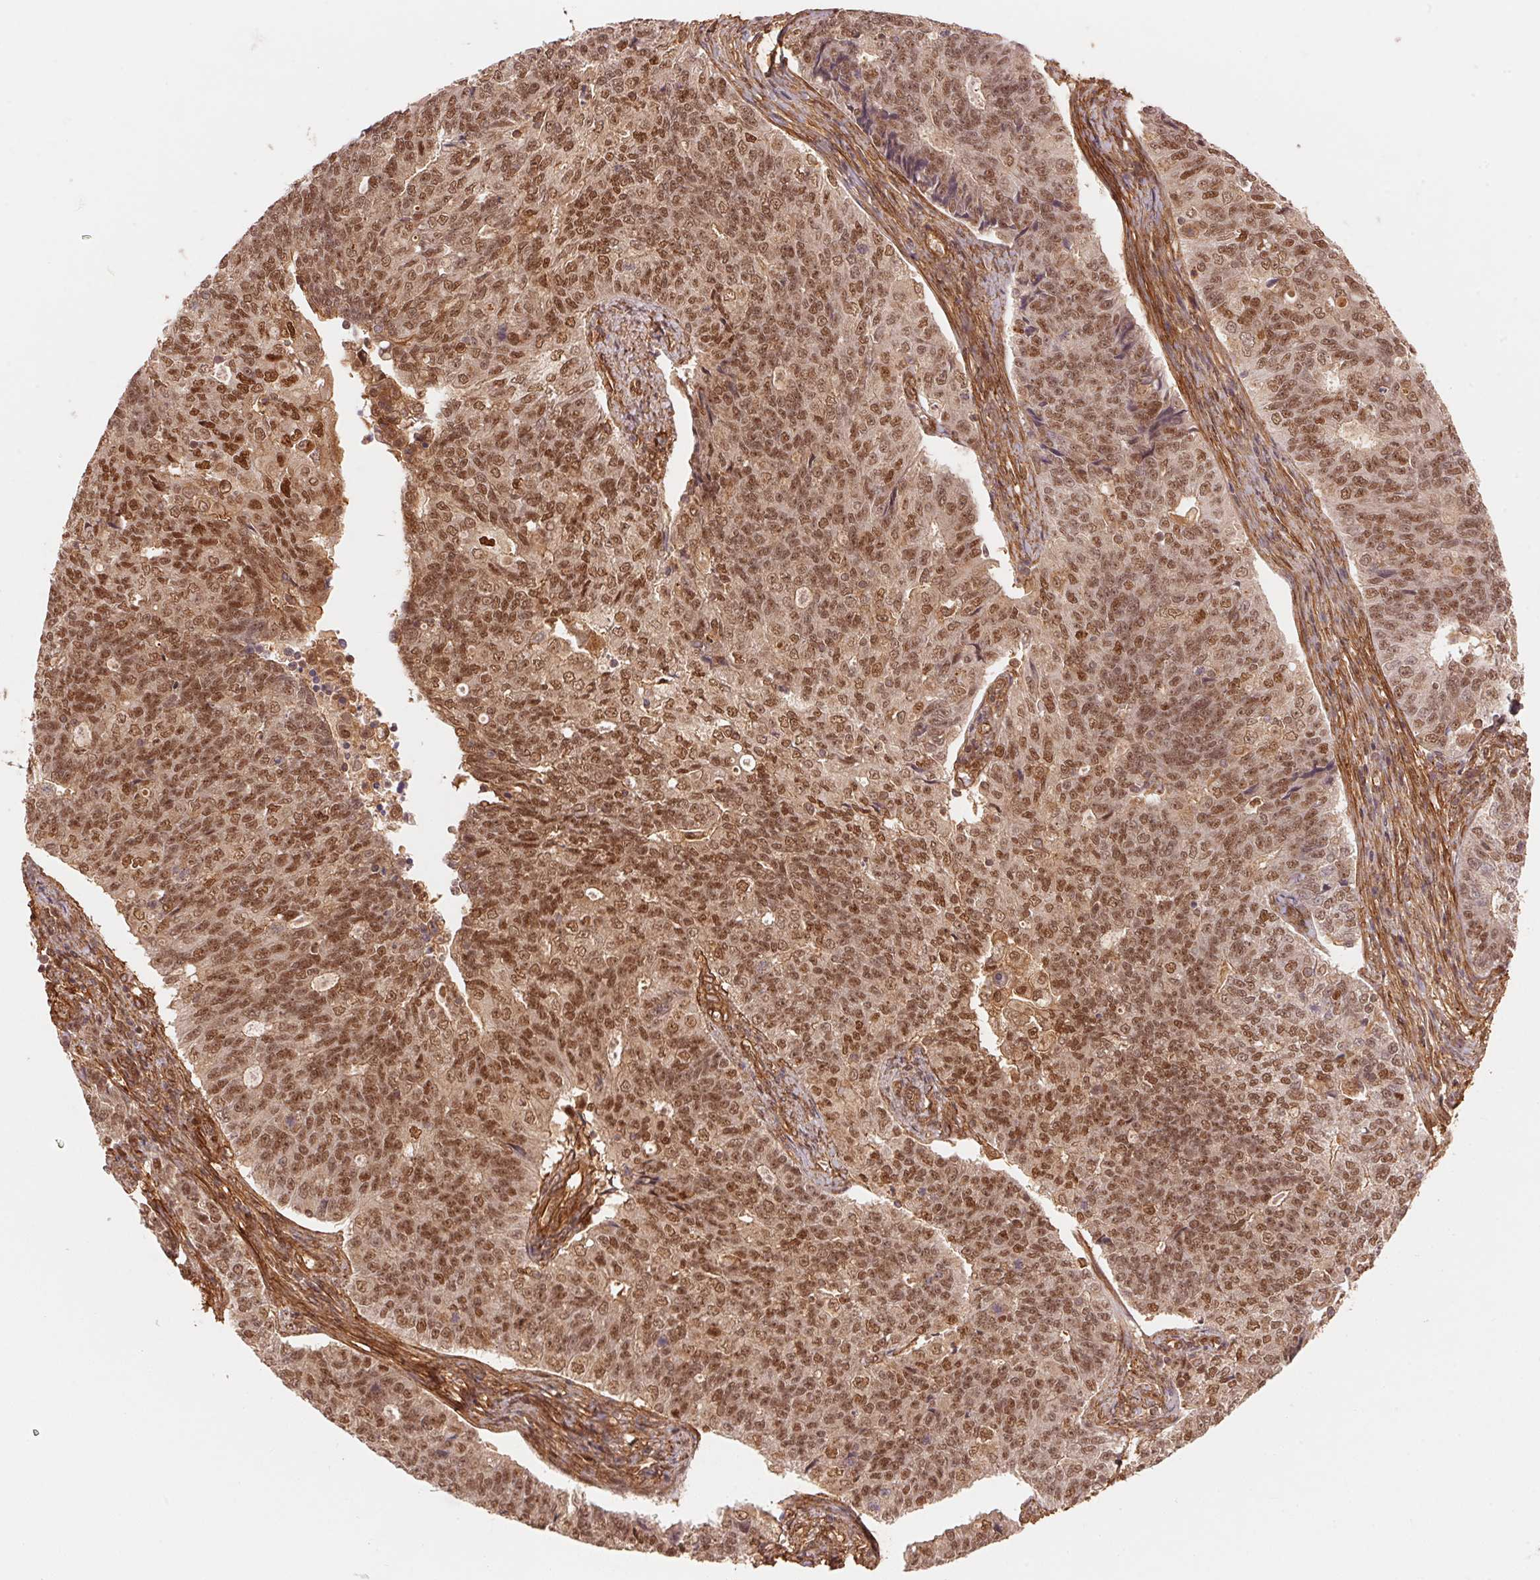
{"staining": {"intensity": "moderate", "quantity": ">75%", "location": "cytoplasmic/membranous,nuclear"}, "tissue": "endometrial cancer", "cell_type": "Tumor cells", "image_type": "cancer", "snomed": [{"axis": "morphology", "description": "Adenocarcinoma, NOS"}, {"axis": "topography", "description": "Endometrium"}], "caption": "This micrograph shows immunohistochemistry staining of adenocarcinoma (endometrial), with medium moderate cytoplasmic/membranous and nuclear staining in about >75% of tumor cells.", "gene": "TNIP2", "patient": {"sex": "female", "age": 43}}